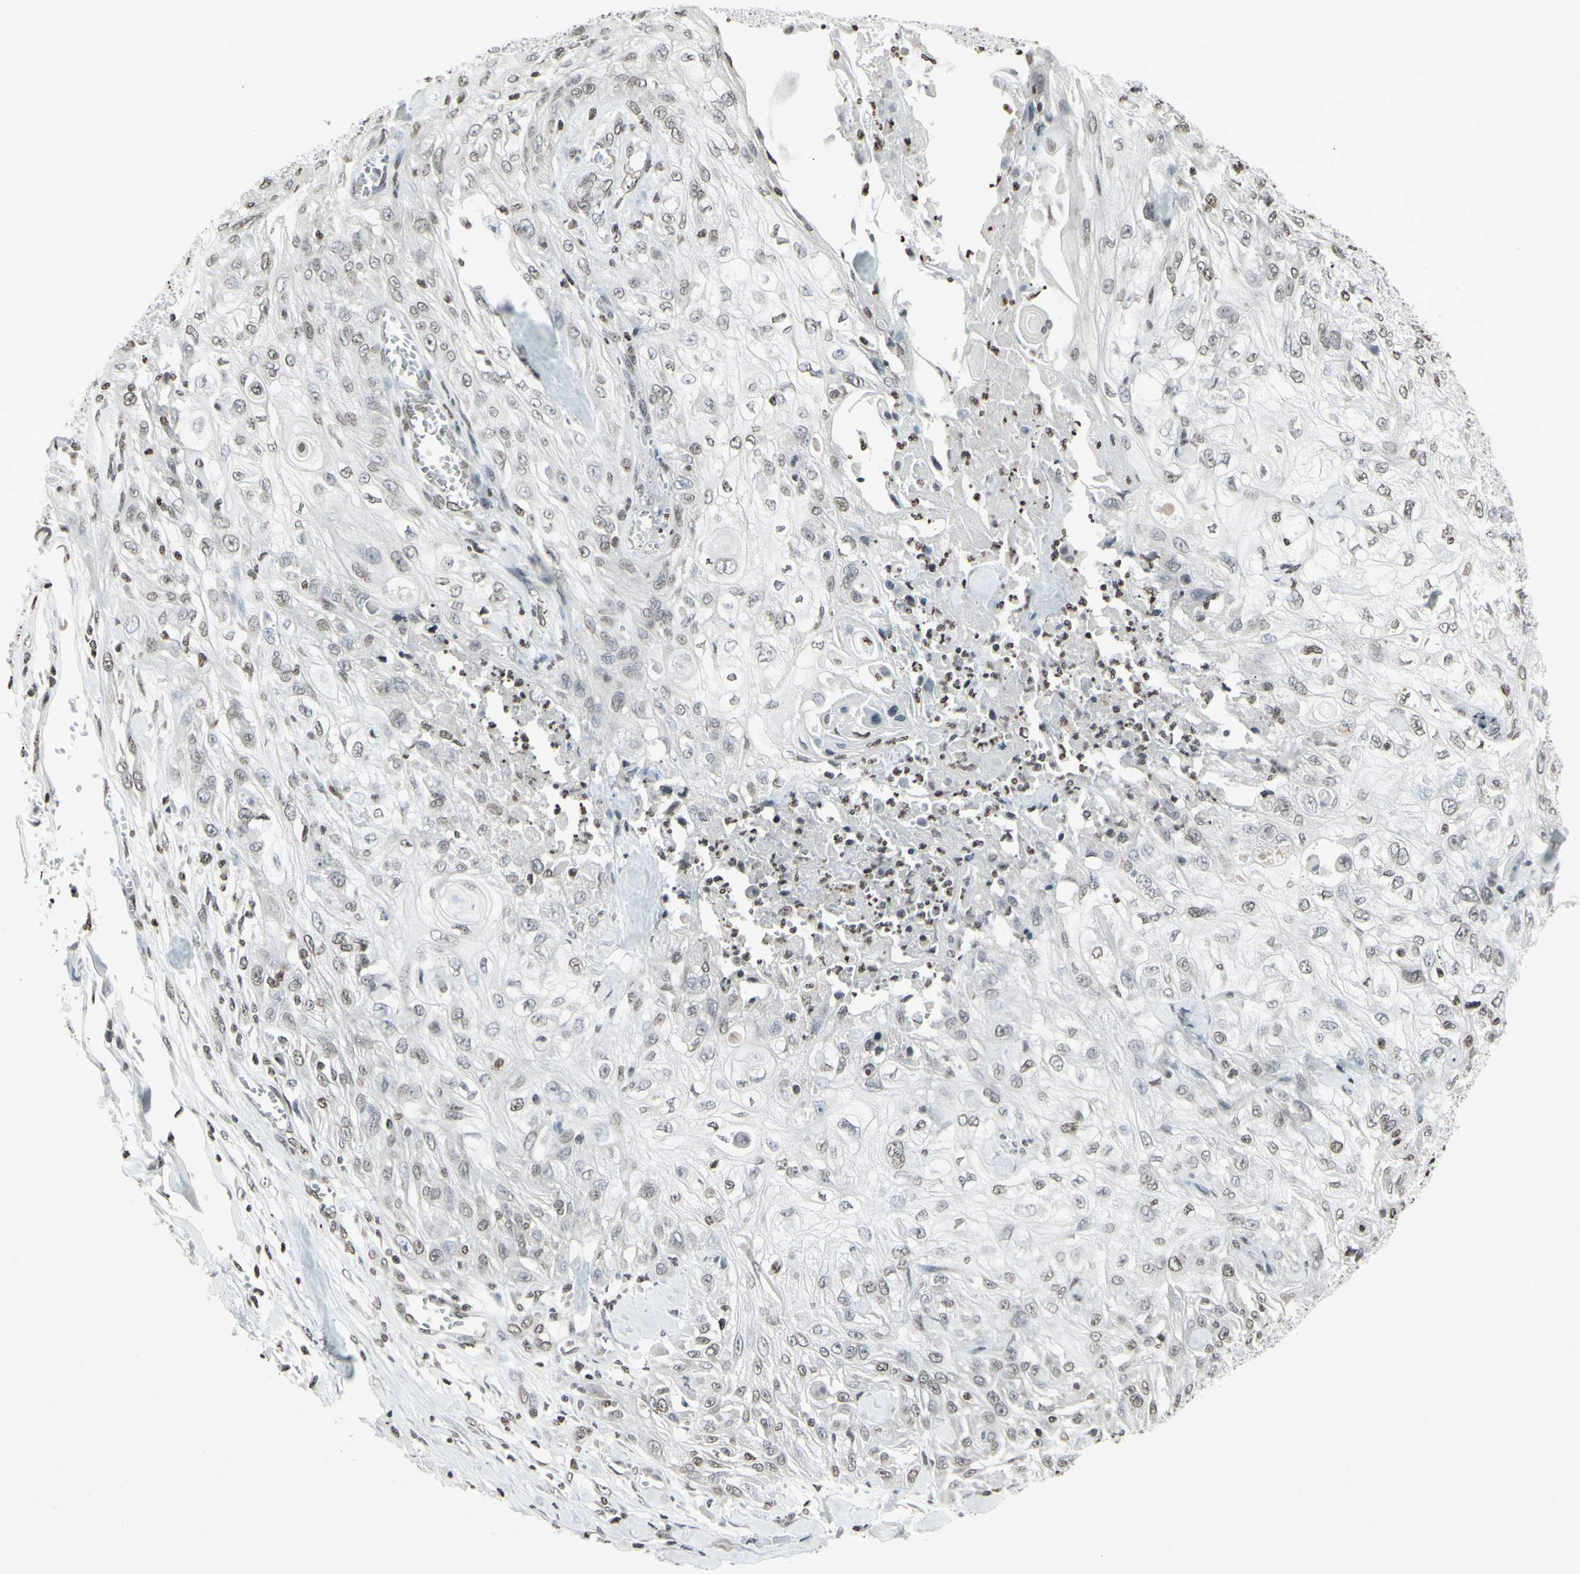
{"staining": {"intensity": "negative", "quantity": "none", "location": "none"}, "tissue": "skin cancer", "cell_type": "Tumor cells", "image_type": "cancer", "snomed": [{"axis": "morphology", "description": "Squamous cell carcinoma, NOS"}, {"axis": "morphology", "description": "Squamous cell carcinoma, metastatic, NOS"}, {"axis": "topography", "description": "Skin"}, {"axis": "topography", "description": "Lymph node"}], "caption": "The image displays no significant expression in tumor cells of squamous cell carcinoma (skin).", "gene": "CD79B", "patient": {"sex": "male", "age": 75}}